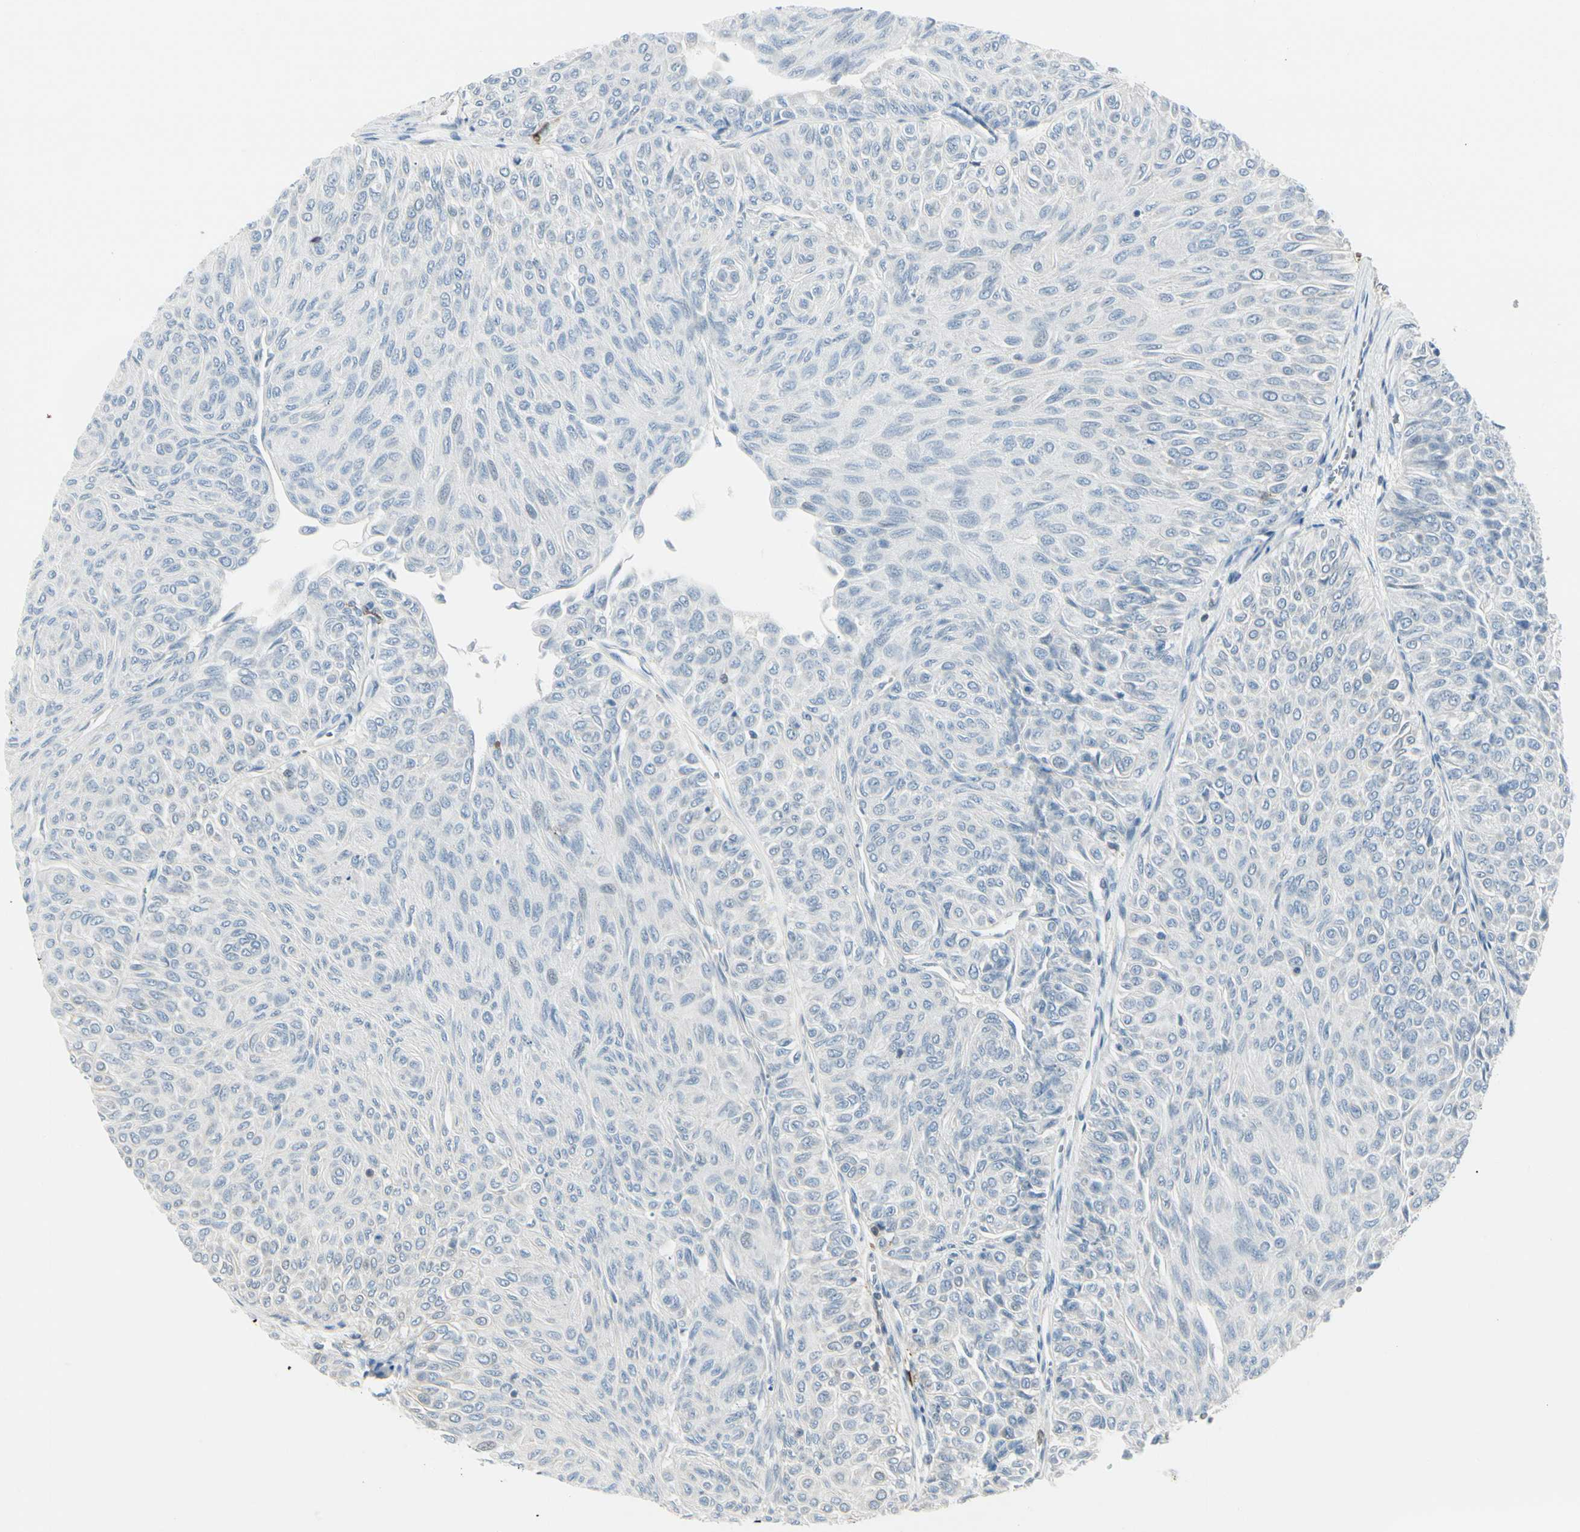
{"staining": {"intensity": "negative", "quantity": "none", "location": "none"}, "tissue": "urothelial cancer", "cell_type": "Tumor cells", "image_type": "cancer", "snomed": [{"axis": "morphology", "description": "Urothelial carcinoma, Low grade"}, {"axis": "topography", "description": "Urinary bladder"}], "caption": "DAB (3,3'-diaminobenzidine) immunohistochemical staining of urothelial cancer demonstrates no significant staining in tumor cells. Brightfield microscopy of immunohistochemistry (IHC) stained with DAB (brown) and hematoxylin (blue), captured at high magnification.", "gene": "TRAF1", "patient": {"sex": "male", "age": 78}}